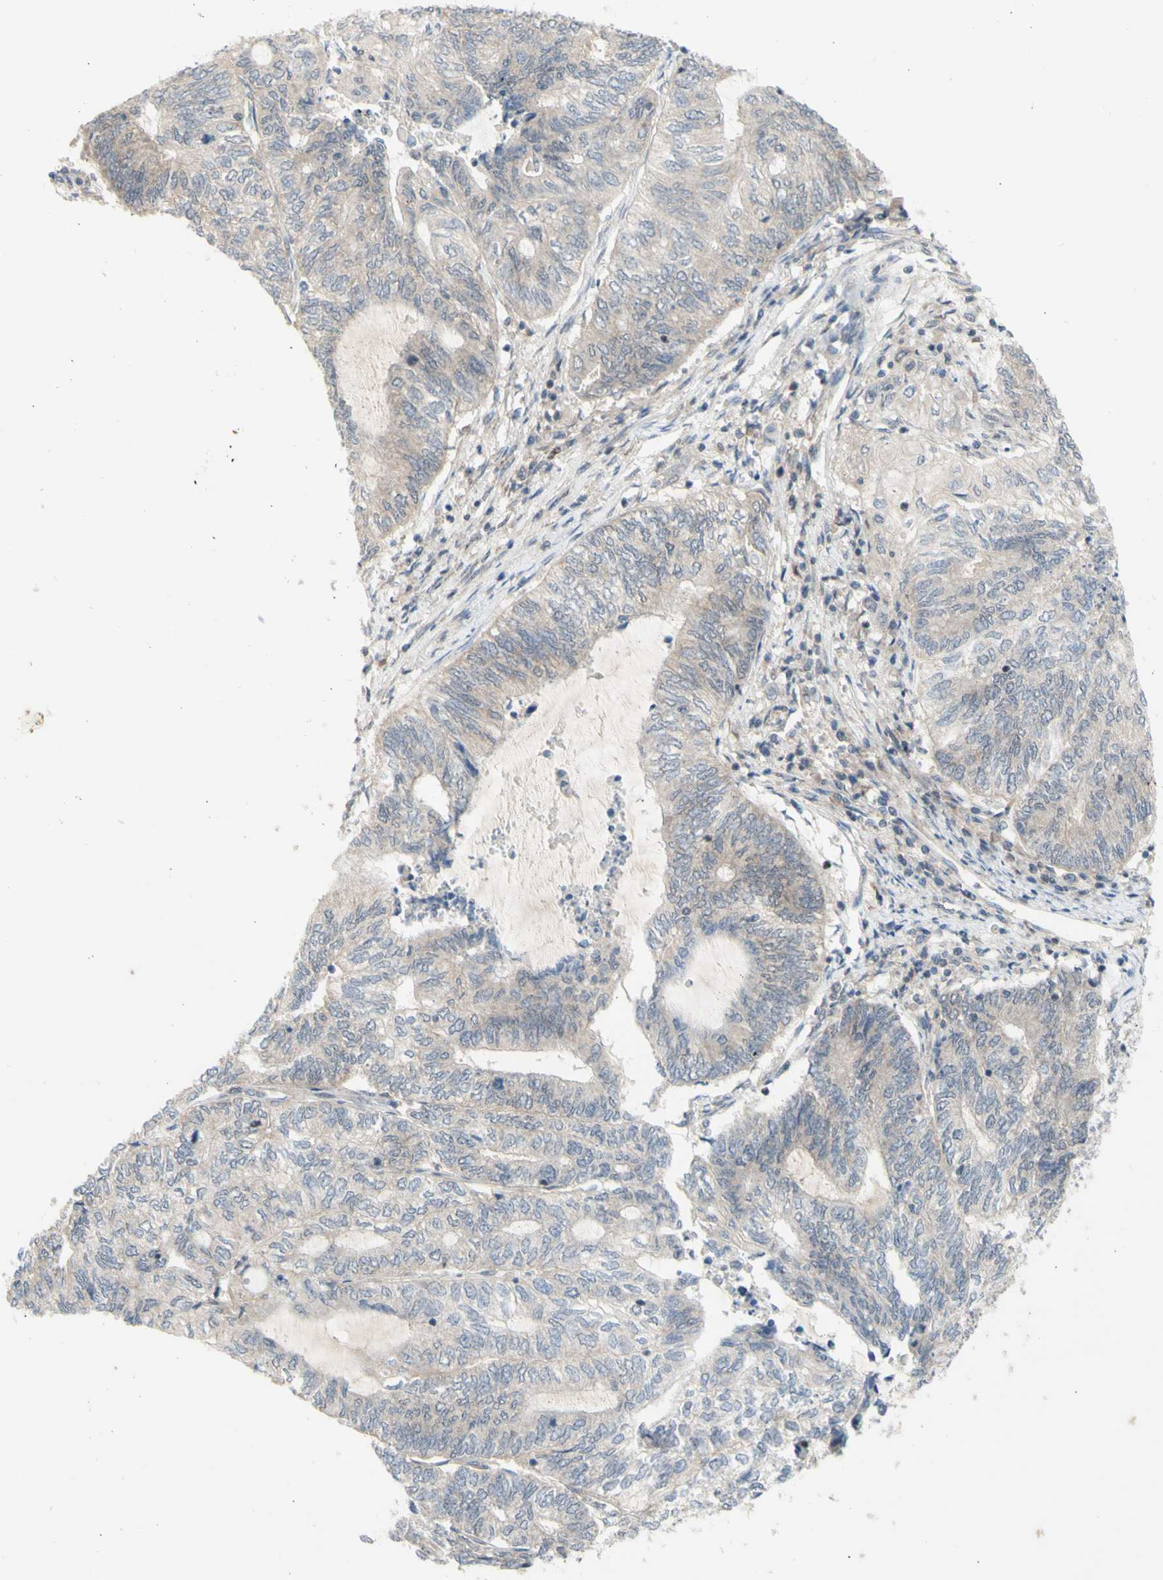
{"staining": {"intensity": "negative", "quantity": "none", "location": "none"}, "tissue": "endometrial cancer", "cell_type": "Tumor cells", "image_type": "cancer", "snomed": [{"axis": "morphology", "description": "Adenocarcinoma, NOS"}, {"axis": "topography", "description": "Uterus"}, {"axis": "topography", "description": "Endometrium"}], "caption": "The photomicrograph displays no staining of tumor cells in adenocarcinoma (endometrial). (DAB (3,3'-diaminobenzidine) immunohistochemistry, high magnification).", "gene": "NLRP1", "patient": {"sex": "female", "age": 70}}